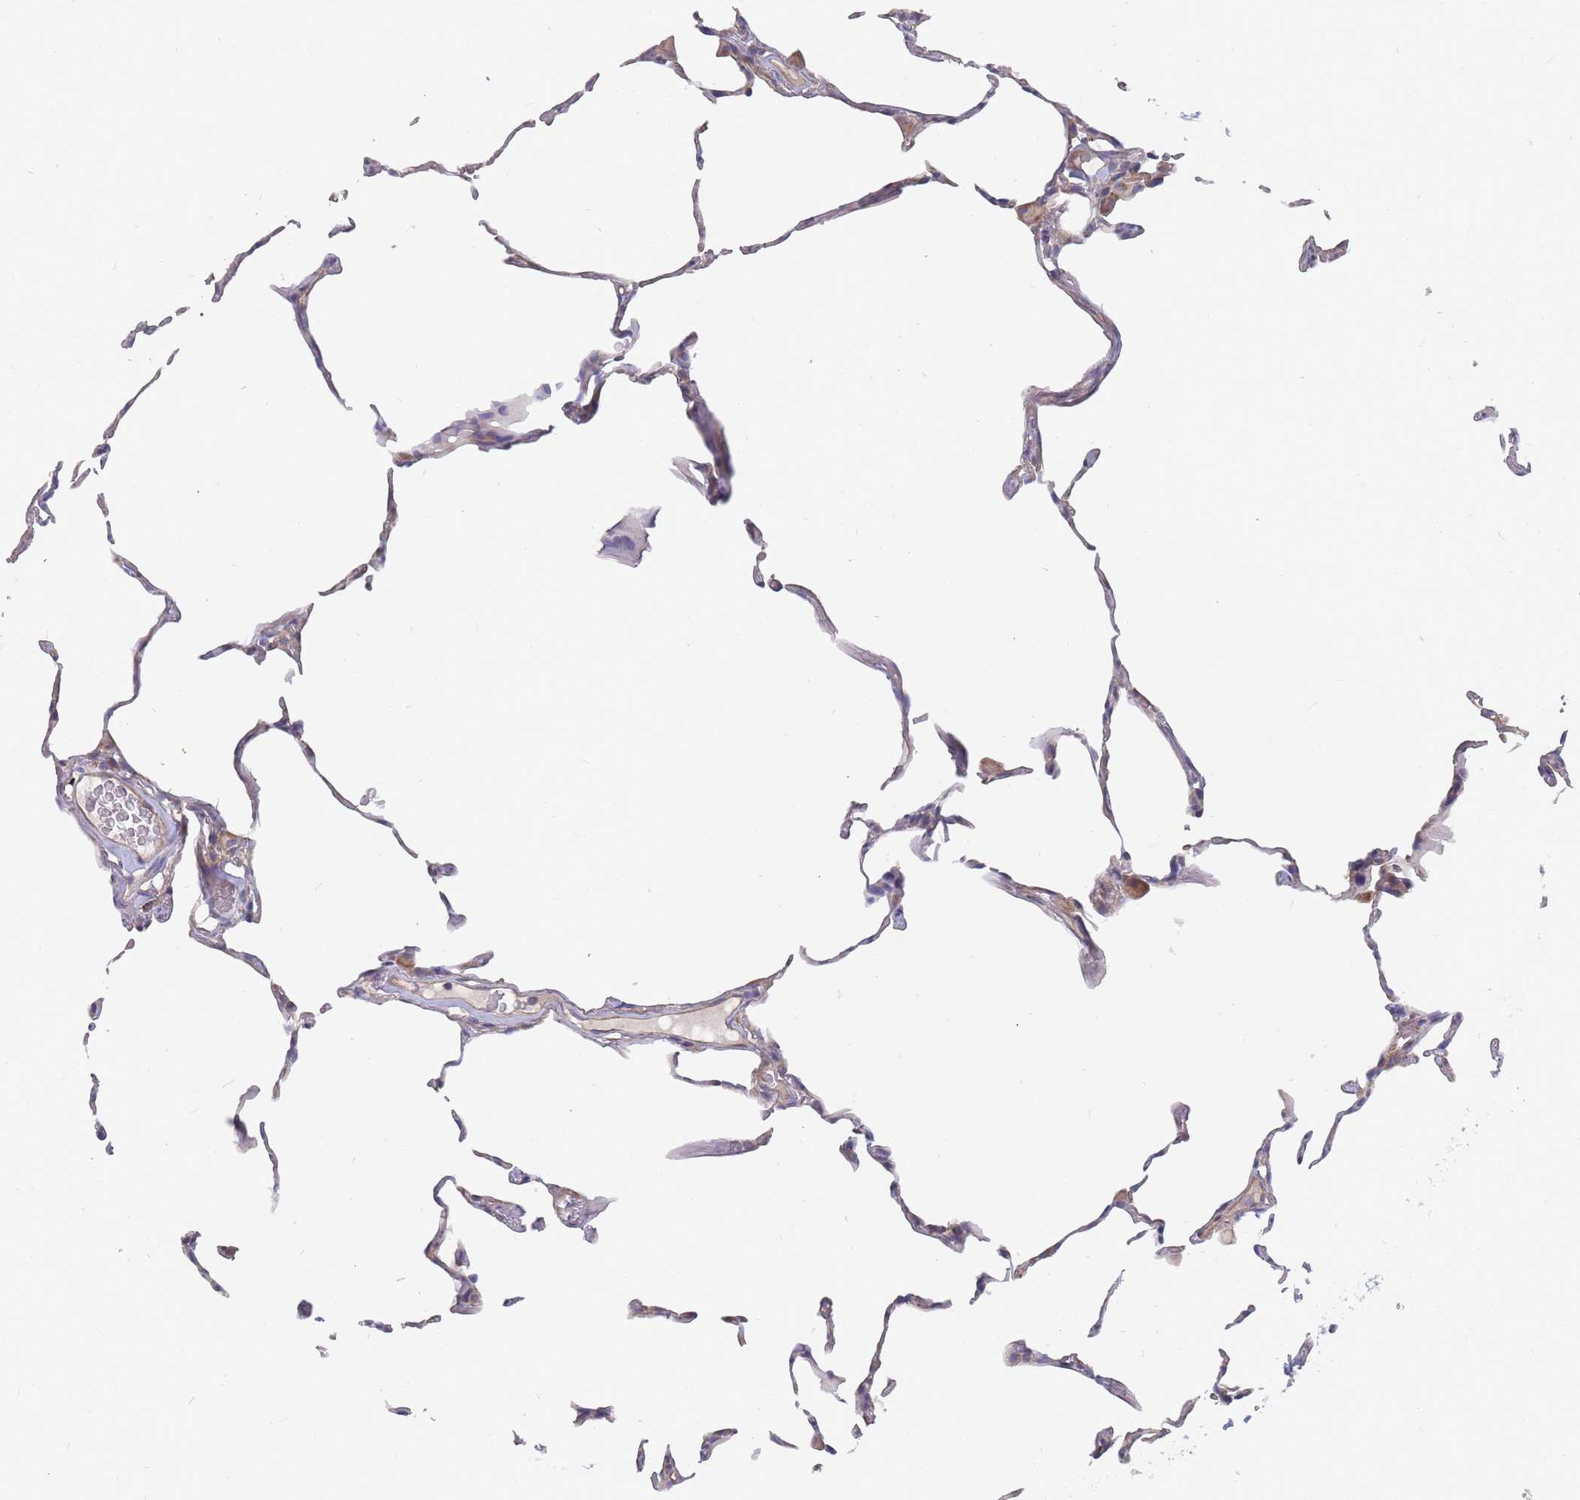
{"staining": {"intensity": "weak", "quantity": "<25%", "location": "cytoplasmic/membranous"}, "tissue": "lung", "cell_type": "Alveolar cells", "image_type": "normal", "snomed": [{"axis": "morphology", "description": "Normal tissue, NOS"}, {"axis": "topography", "description": "Lung"}], "caption": "Immunohistochemistry (IHC) micrograph of normal lung: lung stained with DAB (3,3'-diaminobenzidine) displays no significant protein positivity in alveolar cells.", "gene": "NUB1", "patient": {"sex": "female", "age": 57}}